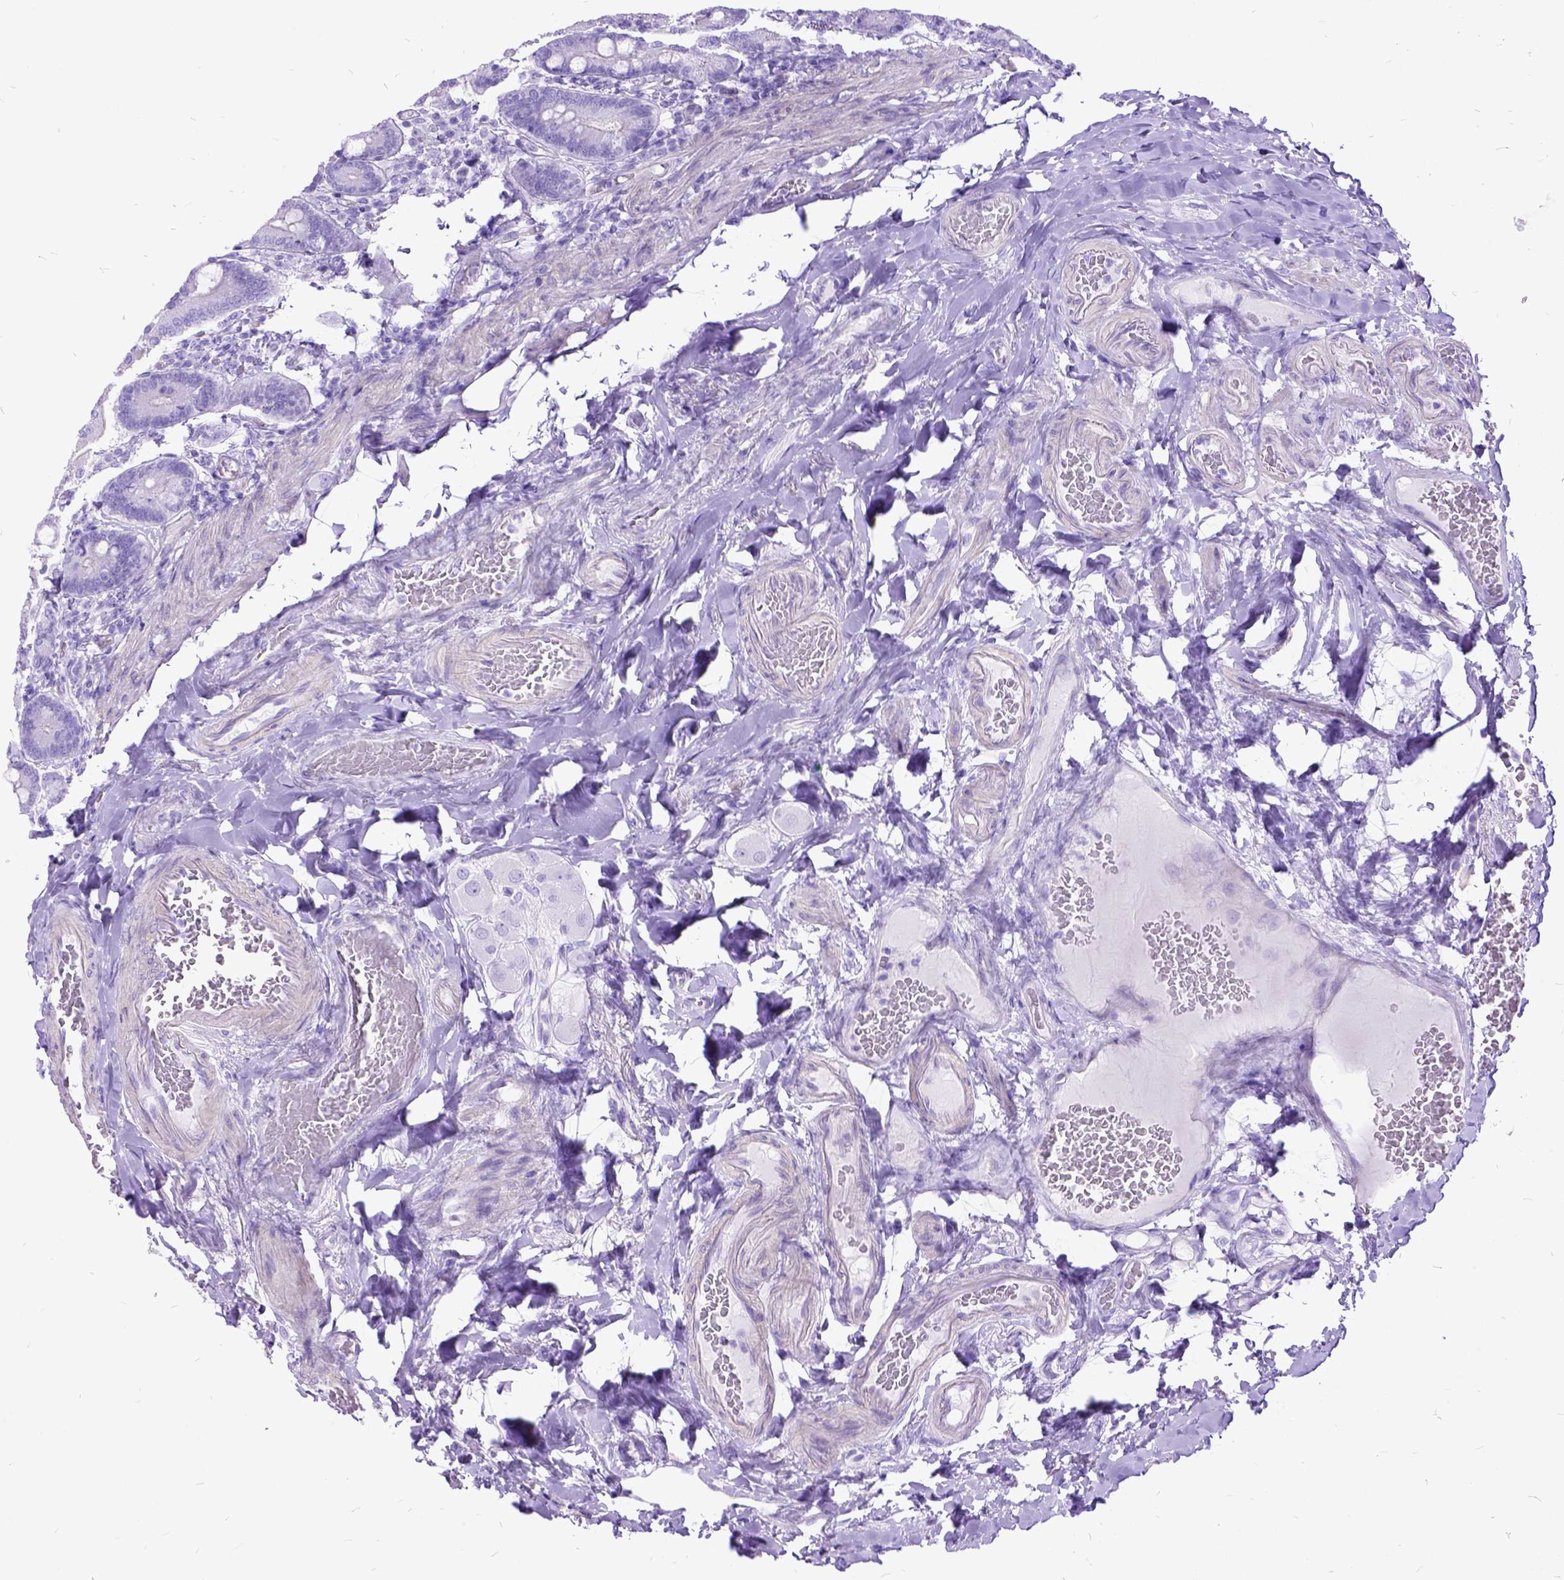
{"staining": {"intensity": "negative", "quantity": "none", "location": "none"}, "tissue": "duodenum", "cell_type": "Glandular cells", "image_type": "normal", "snomed": [{"axis": "morphology", "description": "Normal tissue, NOS"}, {"axis": "topography", "description": "Duodenum"}], "caption": "Immunohistochemistry (IHC) of benign duodenum displays no positivity in glandular cells. The staining was performed using DAB (3,3'-diaminobenzidine) to visualize the protein expression in brown, while the nuclei were stained in blue with hematoxylin (Magnification: 20x).", "gene": "ARL9", "patient": {"sex": "female", "age": 62}}